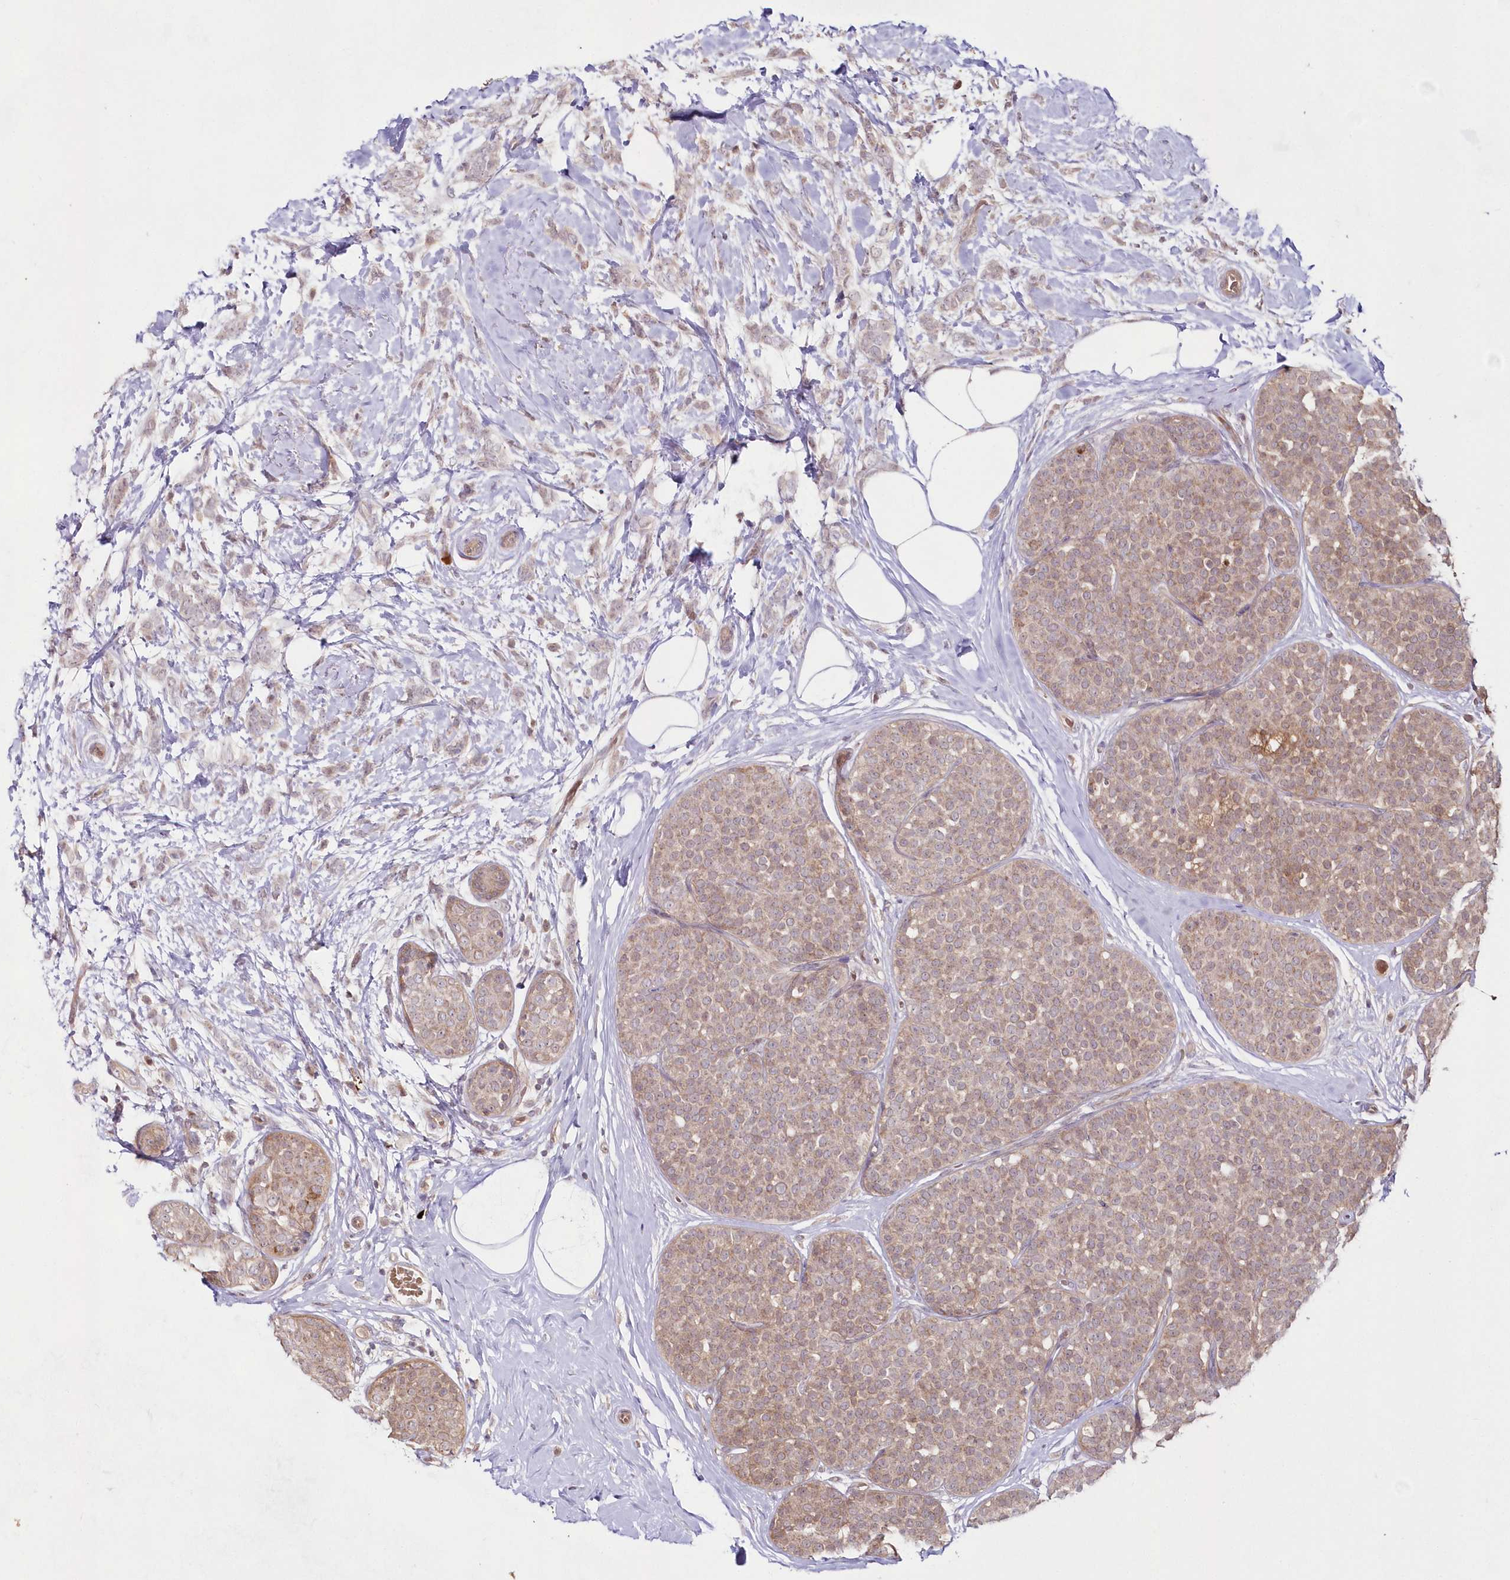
{"staining": {"intensity": "weak", "quantity": ">75%", "location": "cytoplasmic/membranous"}, "tissue": "breast cancer", "cell_type": "Tumor cells", "image_type": "cancer", "snomed": [{"axis": "morphology", "description": "Lobular carcinoma, in situ"}, {"axis": "morphology", "description": "Lobular carcinoma"}, {"axis": "topography", "description": "Breast"}], "caption": "A low amount of weak cytoplasmic/membranous staining is appreciated in about >75% of tumor cells in lobular carcinoma (breast) tissue.", "gene": "IMPA1", "patient": {"sex": "female", "age": 41}}